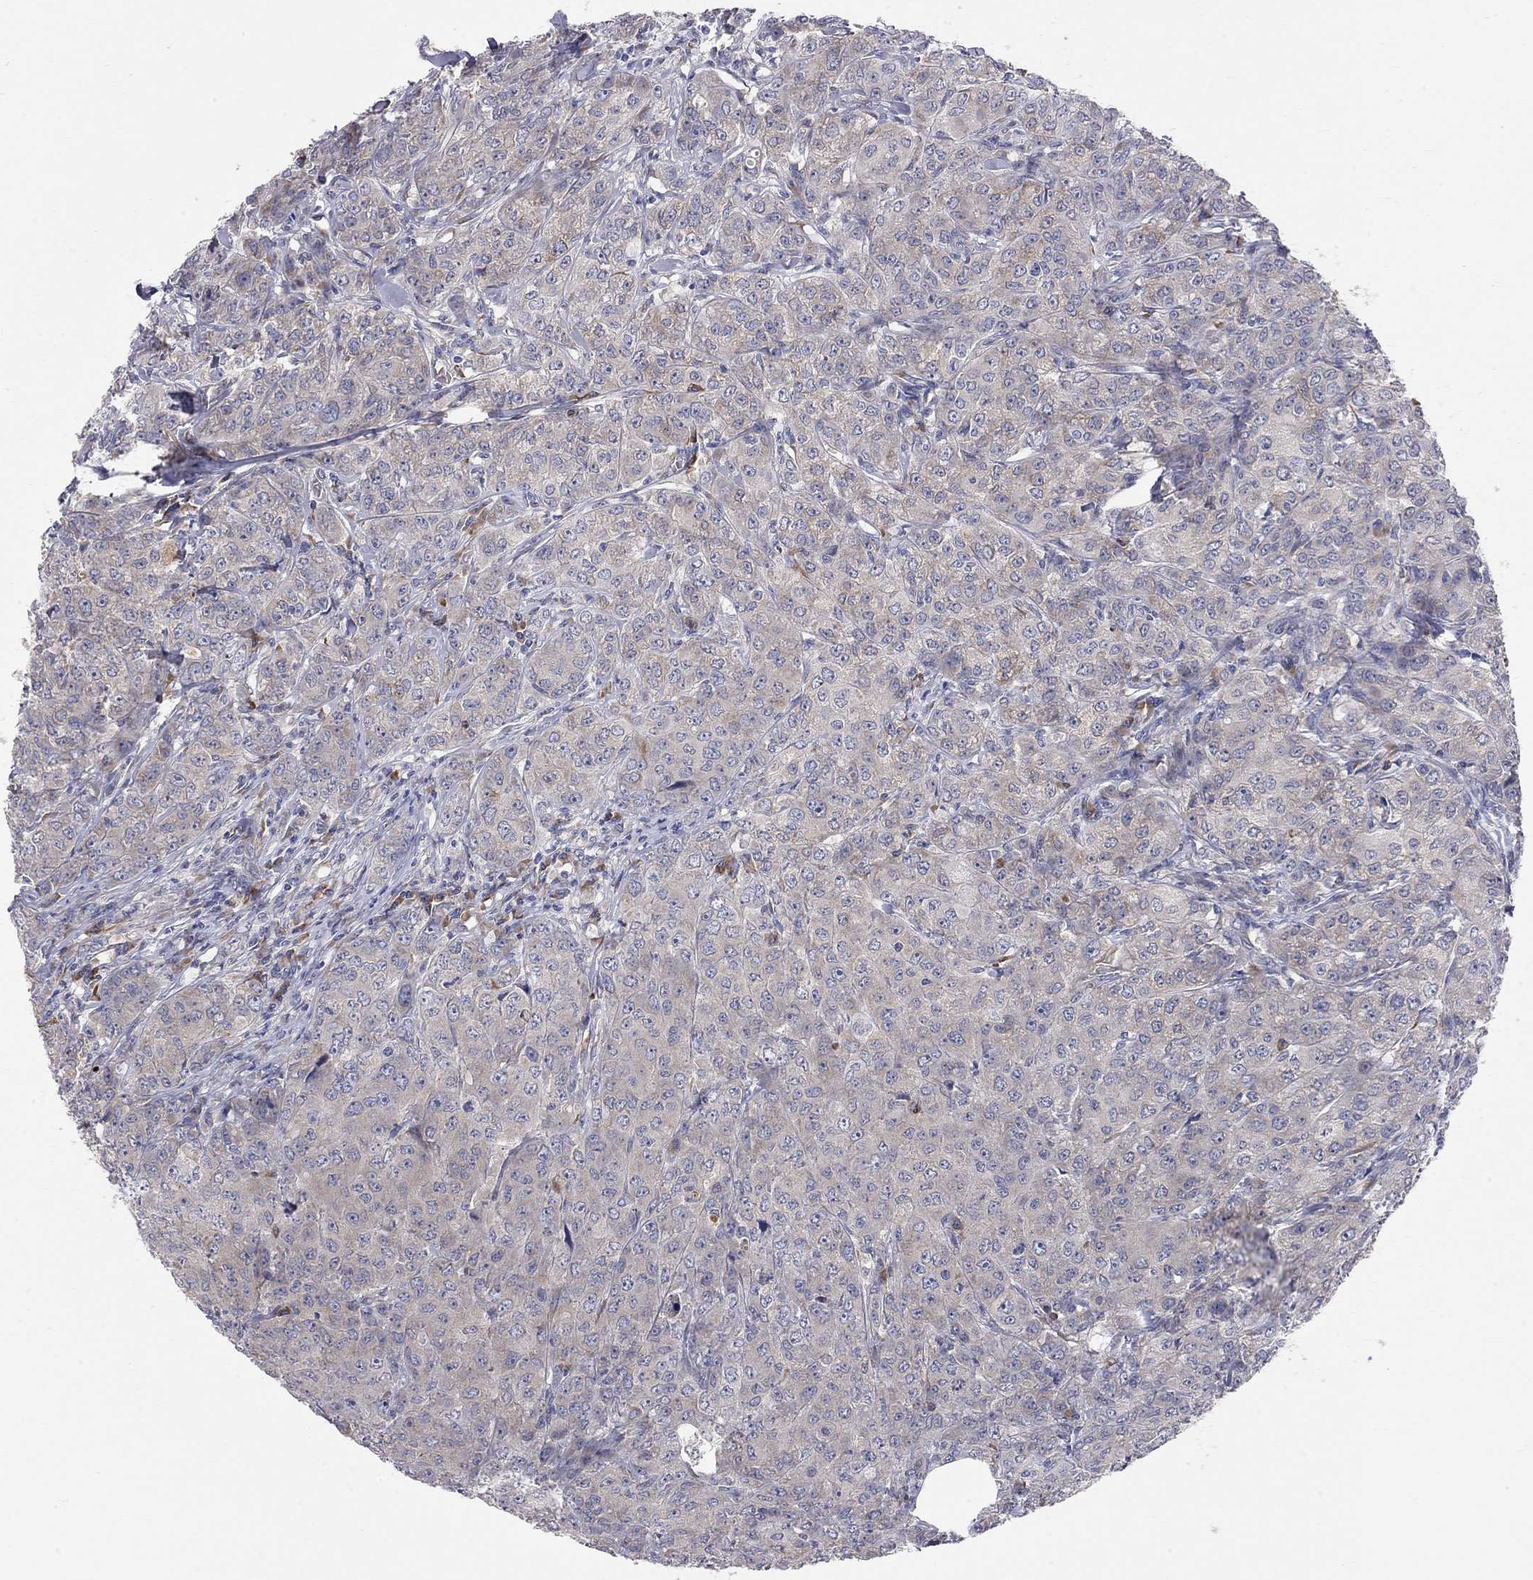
{"staining": {"intensity": "weak", "quantity": "<25%", "location": "cytoplasmic/membranous"}, "tissue": "breast cancer", "cell_type": "Tumor cells", "image_type": "cancer", "snomed": [{"axis": "morphology", "description": "Duct carcinoma"}, {"axis": "topography", "description": "Breast"}], "caption": "Breast cancer stained for a protein using immunohistochemistry (IHC) displays no staining tumor cells.", "gene": "CASTOR1", "patient": {"sex": "female", "age": 43}}